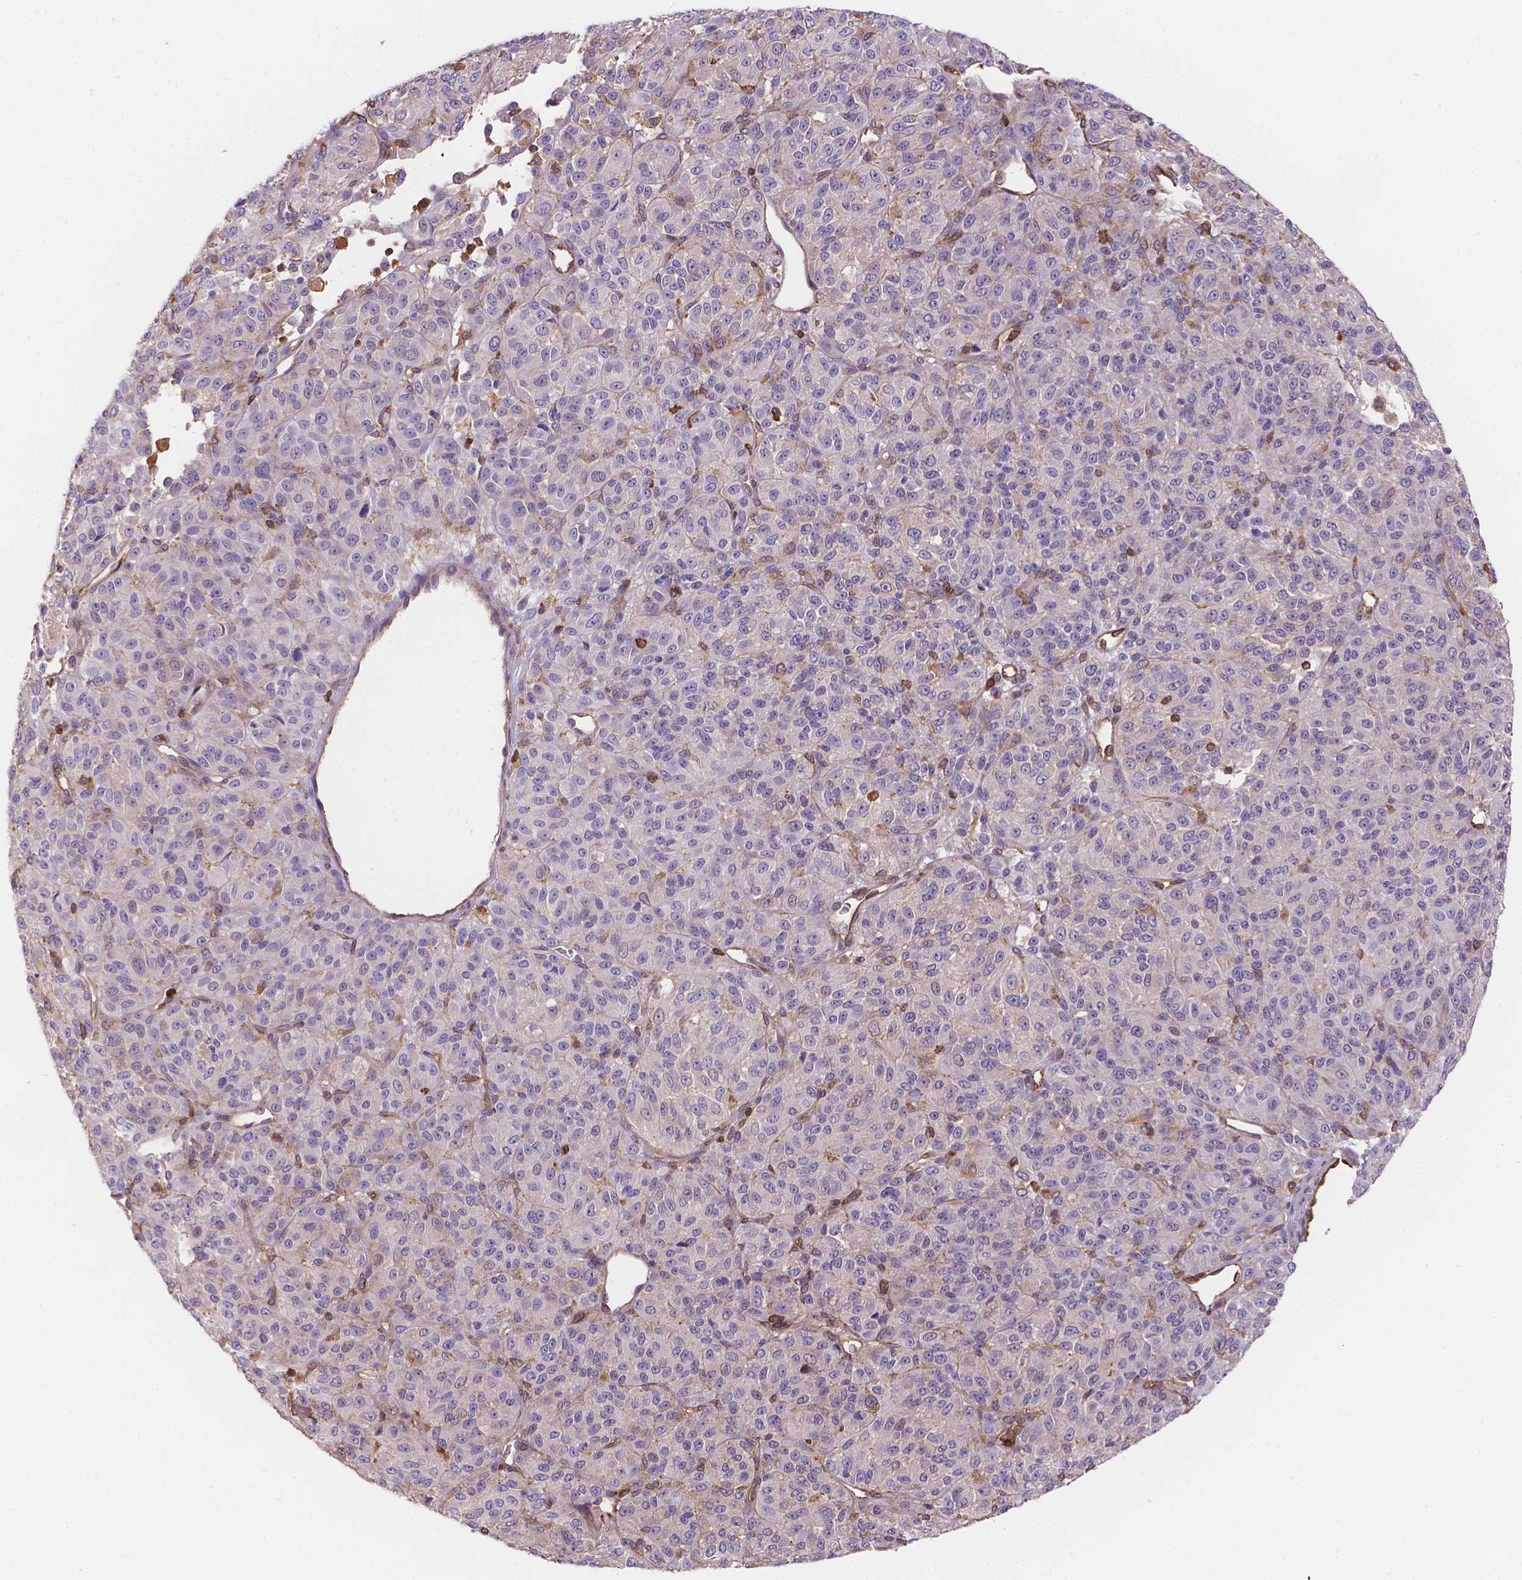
{"staining": {"intensity": "negative", "quantity": "none", "location": "none"}, "tissue": "melanoma", "cell_type": "Tumor cells", "image_type": "cancer", "snomed": [{"axis": "morphology", "description": "Malignant melanoma, Metastatic site"}, {"axis": "topography", "description": "Brain"}], "caption": "DAB (3,3'-diaminobenzidine) immunohistochemical staining of melanoma reveals no significant positivity in tumor cells.", "gene": "DMWD", "patient": {"sex": "female", "age": 56}}